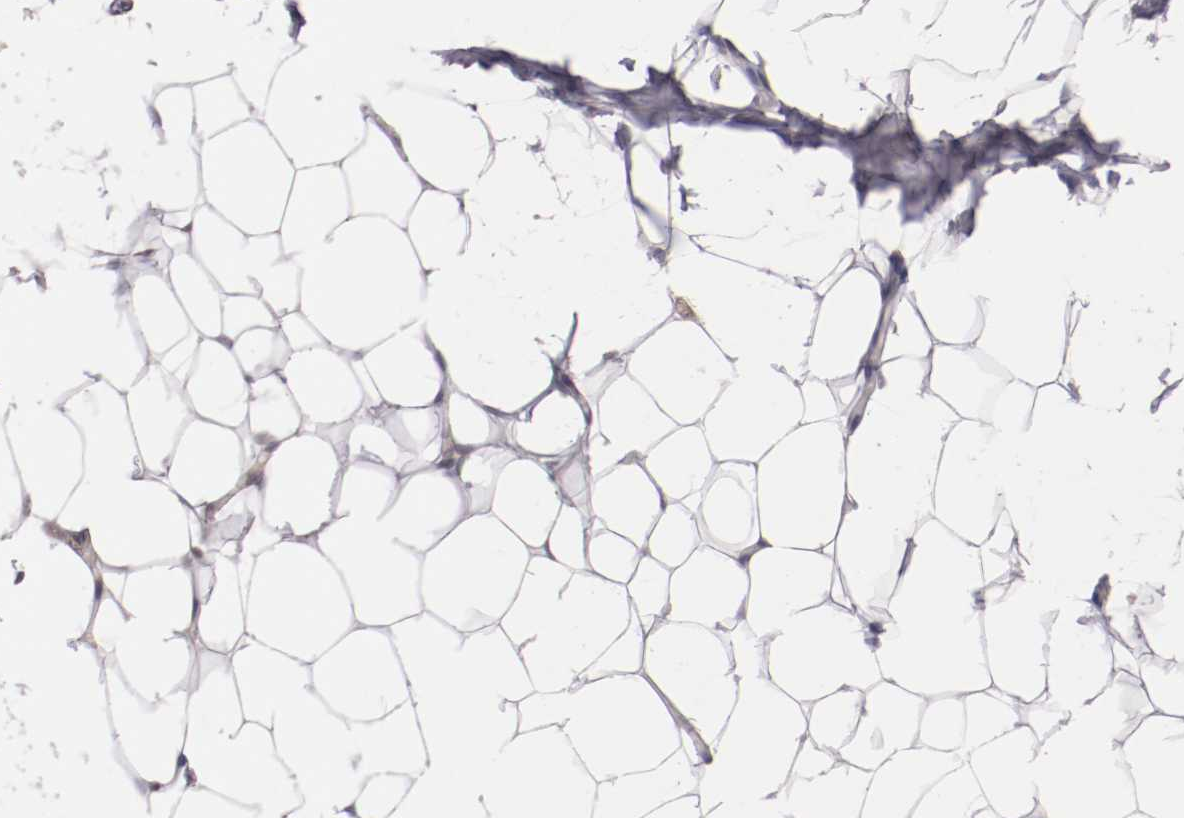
{"staining": {"intensity": "weak", "quantity": ">75%", "location": "cytoplasmic/membranous"}, "tissue": "adipose tissue", "cell_type": "Adipocytes", "image_type": "normal", "snomed": [{"axis": "morphology", "description": "Normal tissue, NOS"}, {"axis": "topography", "description": "Soft tissue"}], "caption": "Immunohistochemical staining of benign adipose tissue reveals >75% levels of weak cytoplasmic/membranous protein positivity in approximately >75% of adipocytes.", "gene": "STX3", "patient": {"sex": "male", "age": 26}}